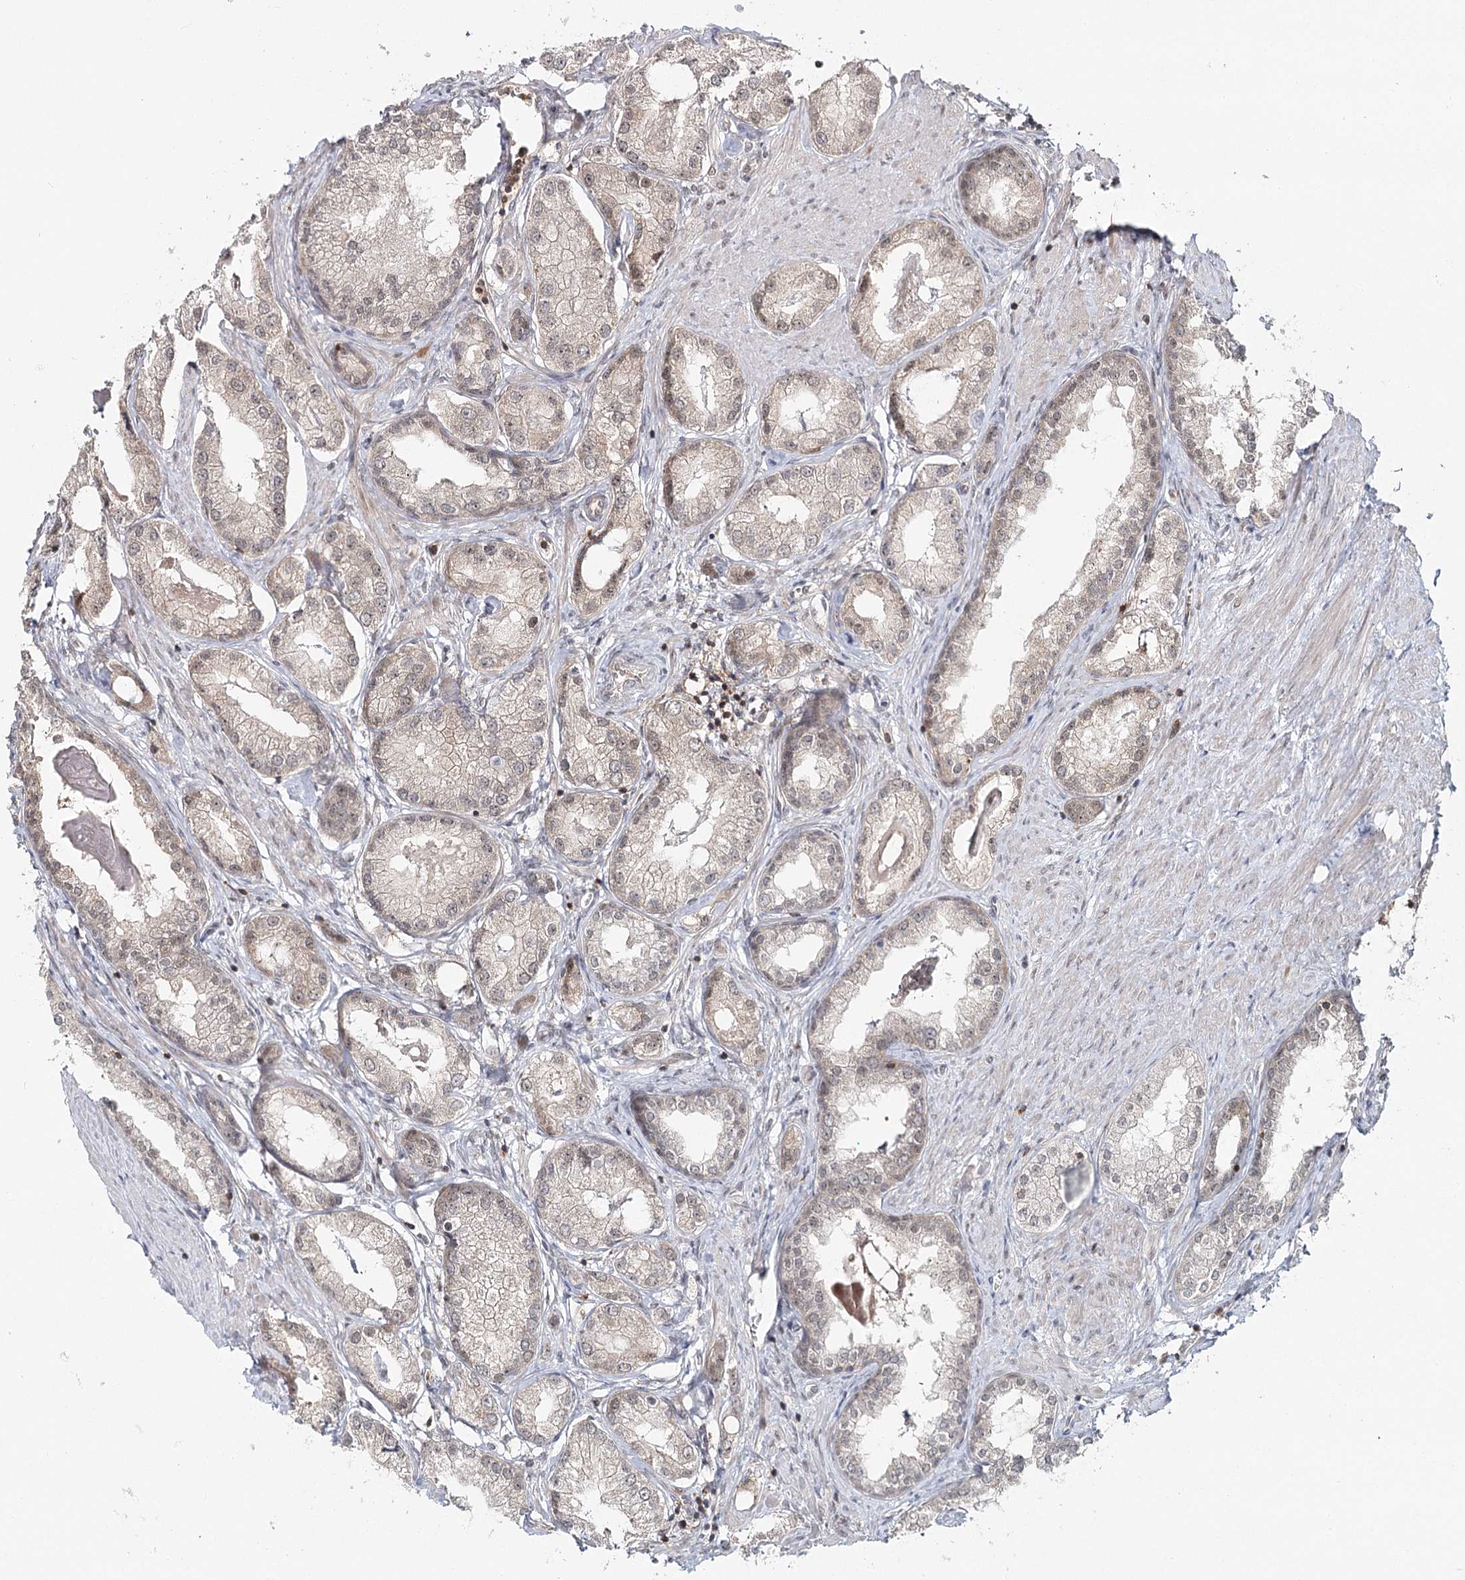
{"staining": {"intensity": "weak", "quantity": "<25%", "location": "cytoplasmic/membranous,nuclear"}, "tissue": "prostate cancer", "cell_type": "Tumor cells", "image_type": "cancer", "snomed": [{"axis": "morphology", "description": "Adenocarcinoma, Low grade"}, {"axis": "topography", "description": "Prostate"}], "caption": "Prostate cancer was stained to show a protein in brown. There is no significant expression in tumor cells.", "gene": "FAM120B", "patient": {"sex": "male", "age": 62}}